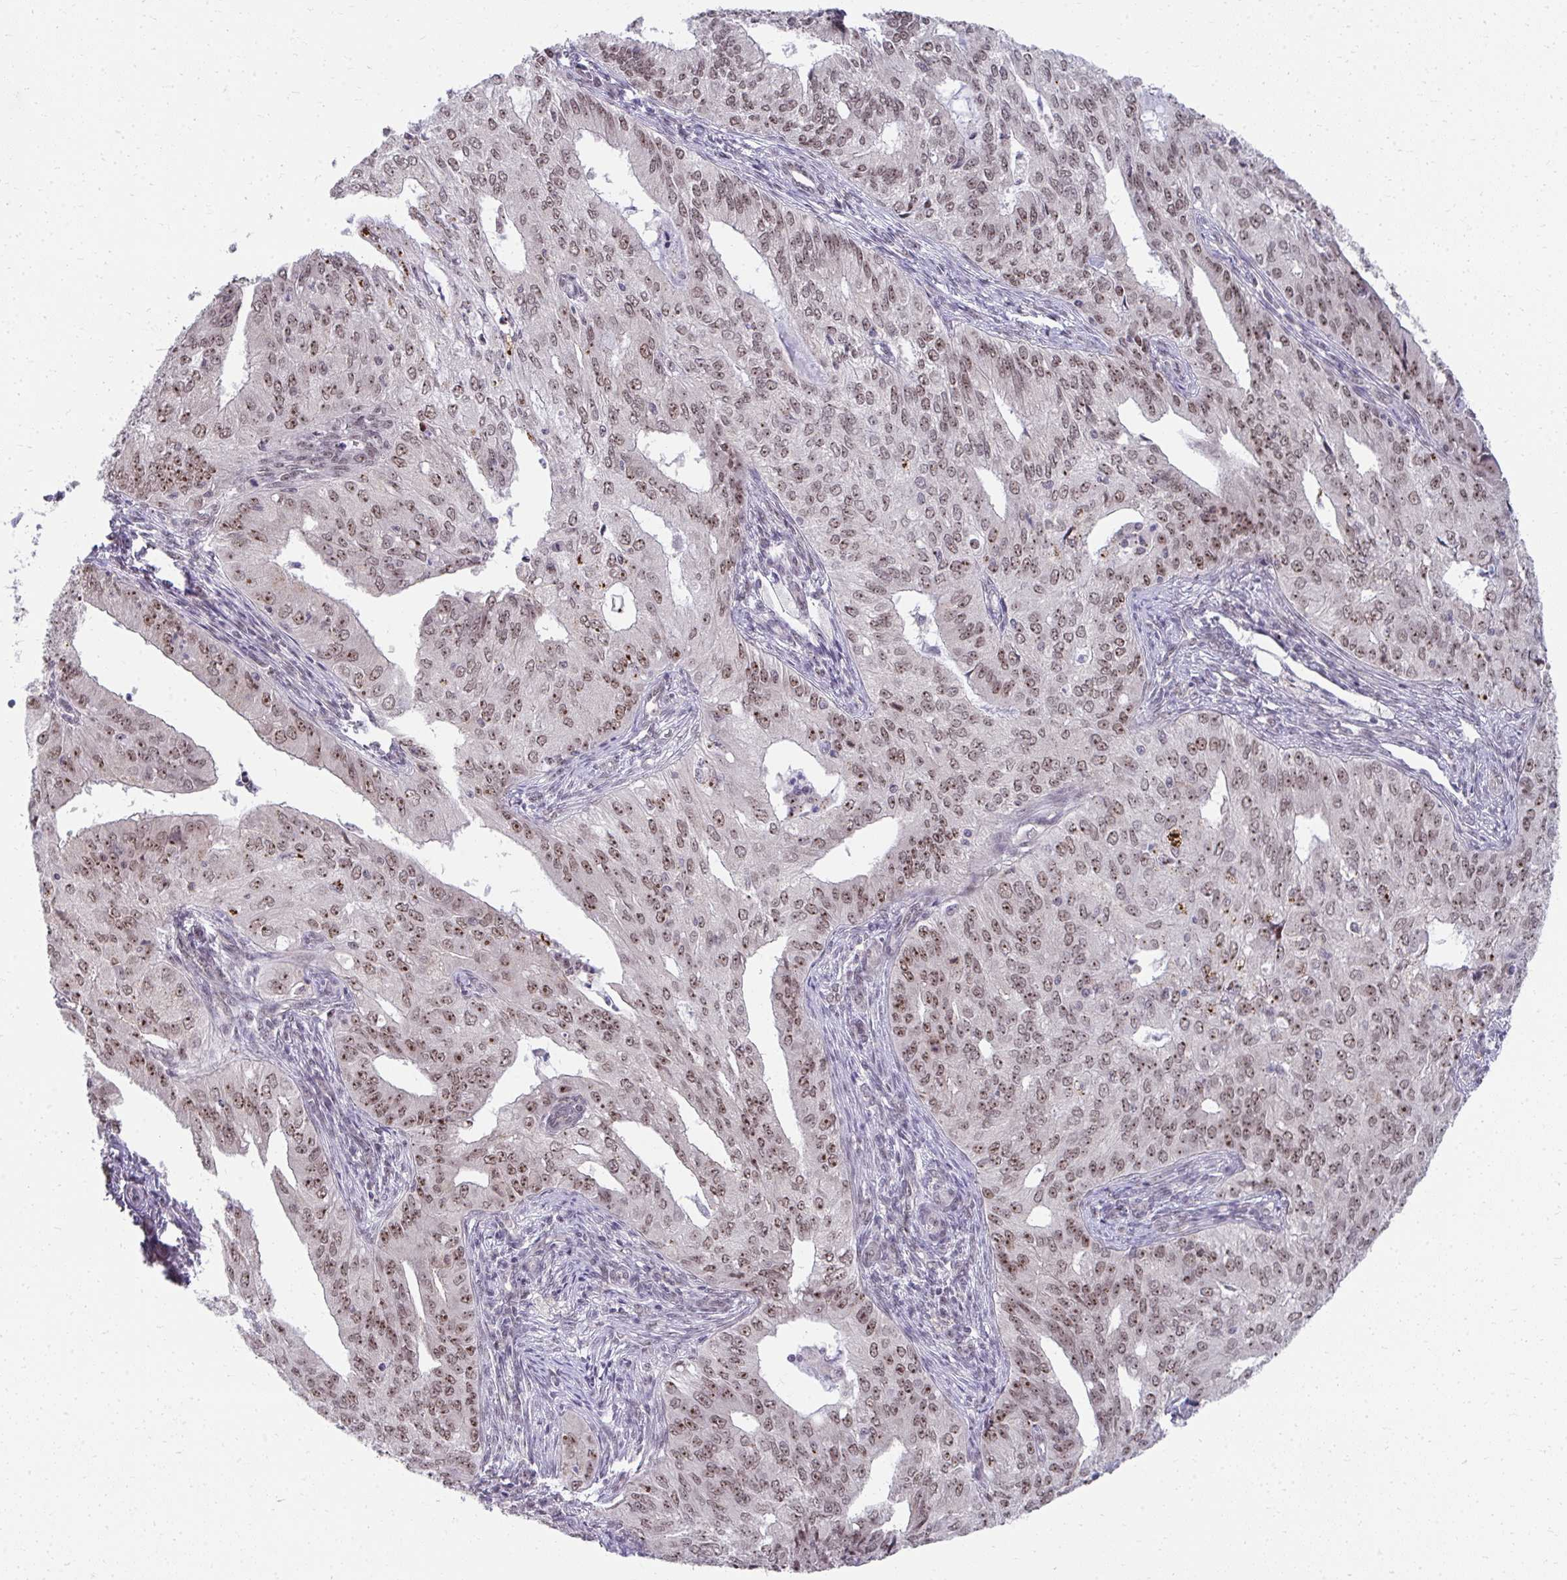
{"staining": {"intensity": "moderate", "quantity": ">75%", "location": "nuclear"}, "tissue": "endometrial cancer", "cell_type": "Tumor cells", "image_type": "cancer", "snomed": [{"axis": "morphology", "description": "Adenocarcinoma, NOS"}, {"axis": "topography", "description": "Endometrium"}], "caption": "An image showing moderate nuclear positivity in approximately >75% of tumor cells in endometrial adenocarcinoma, as visualized by brown immunohistochemical staining.", "gene": "HIRA", "patient": {"sex": "female", "age": 50}}